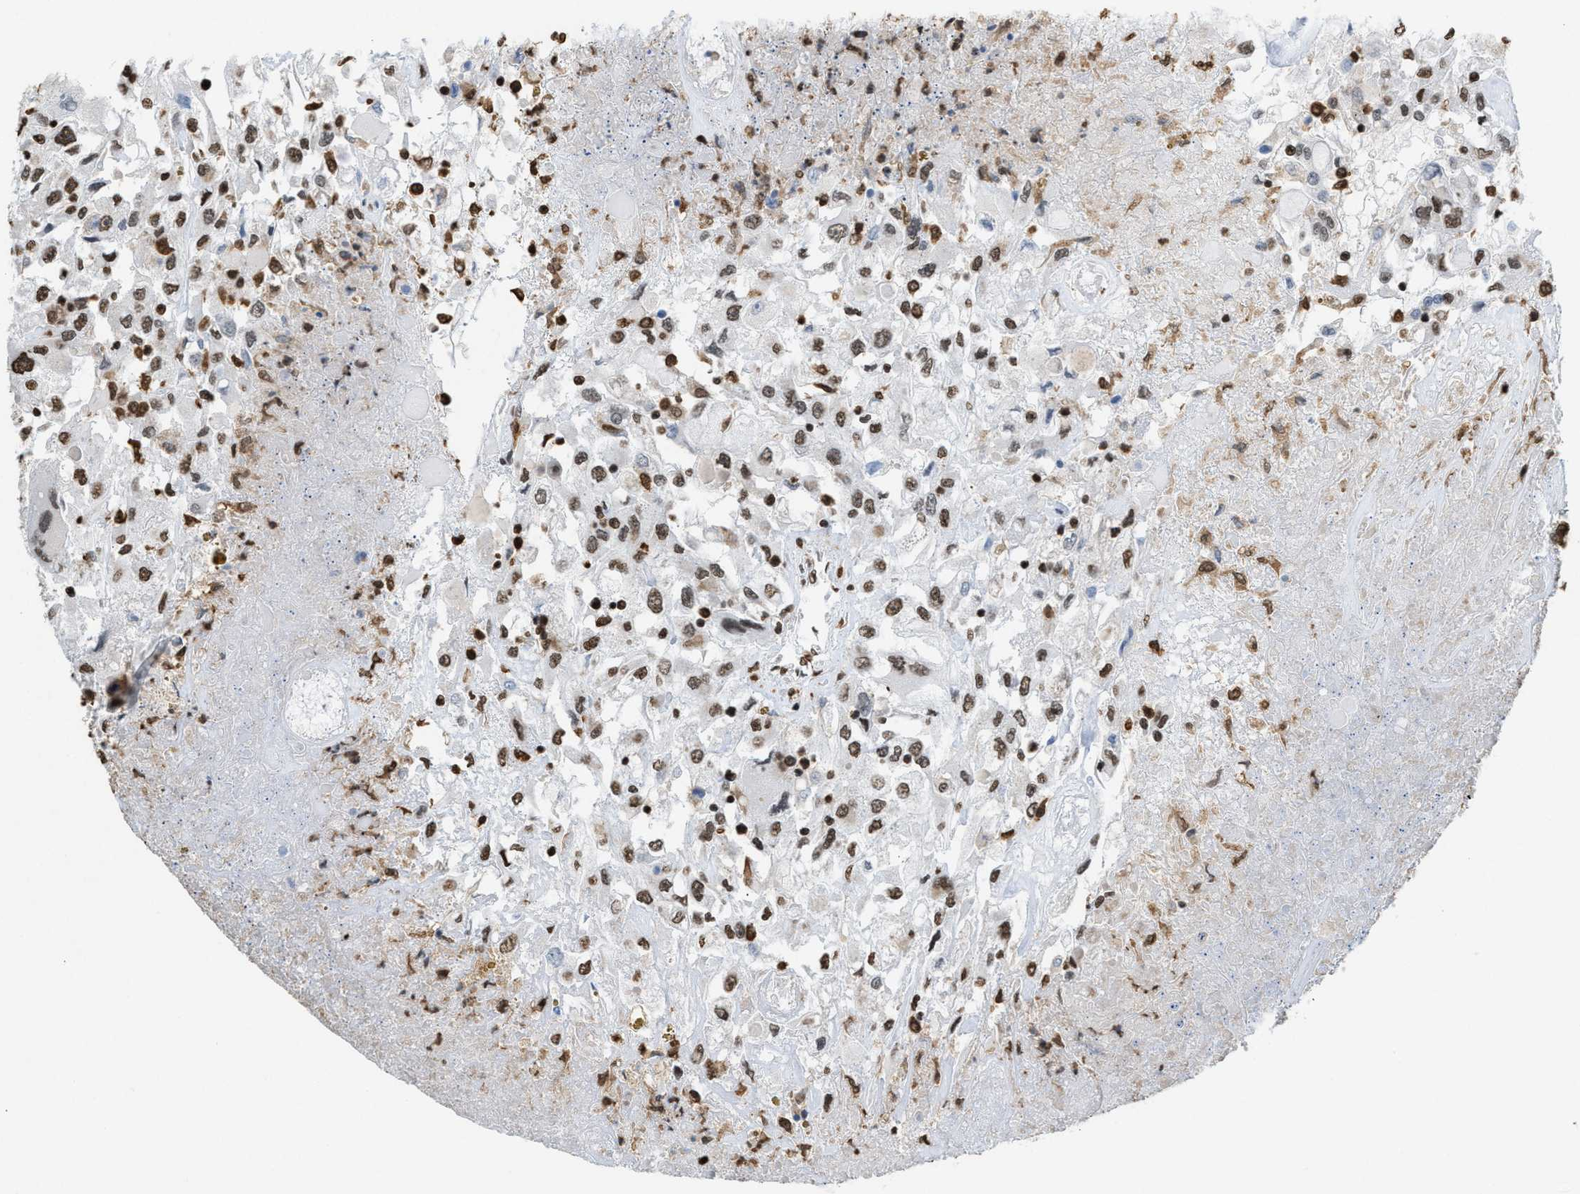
{"staining": {"intensity": "moderate", "quantity": ">75%", "location": "nuclear"}, "tissue": "renal cancer", "cell_type": "Tumor cells", "image_type": "cancer", "snomed": [{"axis": "morphology", "description": "Adenocarcinoma, NOS"}, {"axis": "topography", "description": "Kidney"}], "caption": "This is an image of IHC staining of adenocarcinoma (renal), which shows moderate expression in the nuclear of tumor cells.", "gene": "NUP88", "patient": {"sex": "female", "age": 52}}